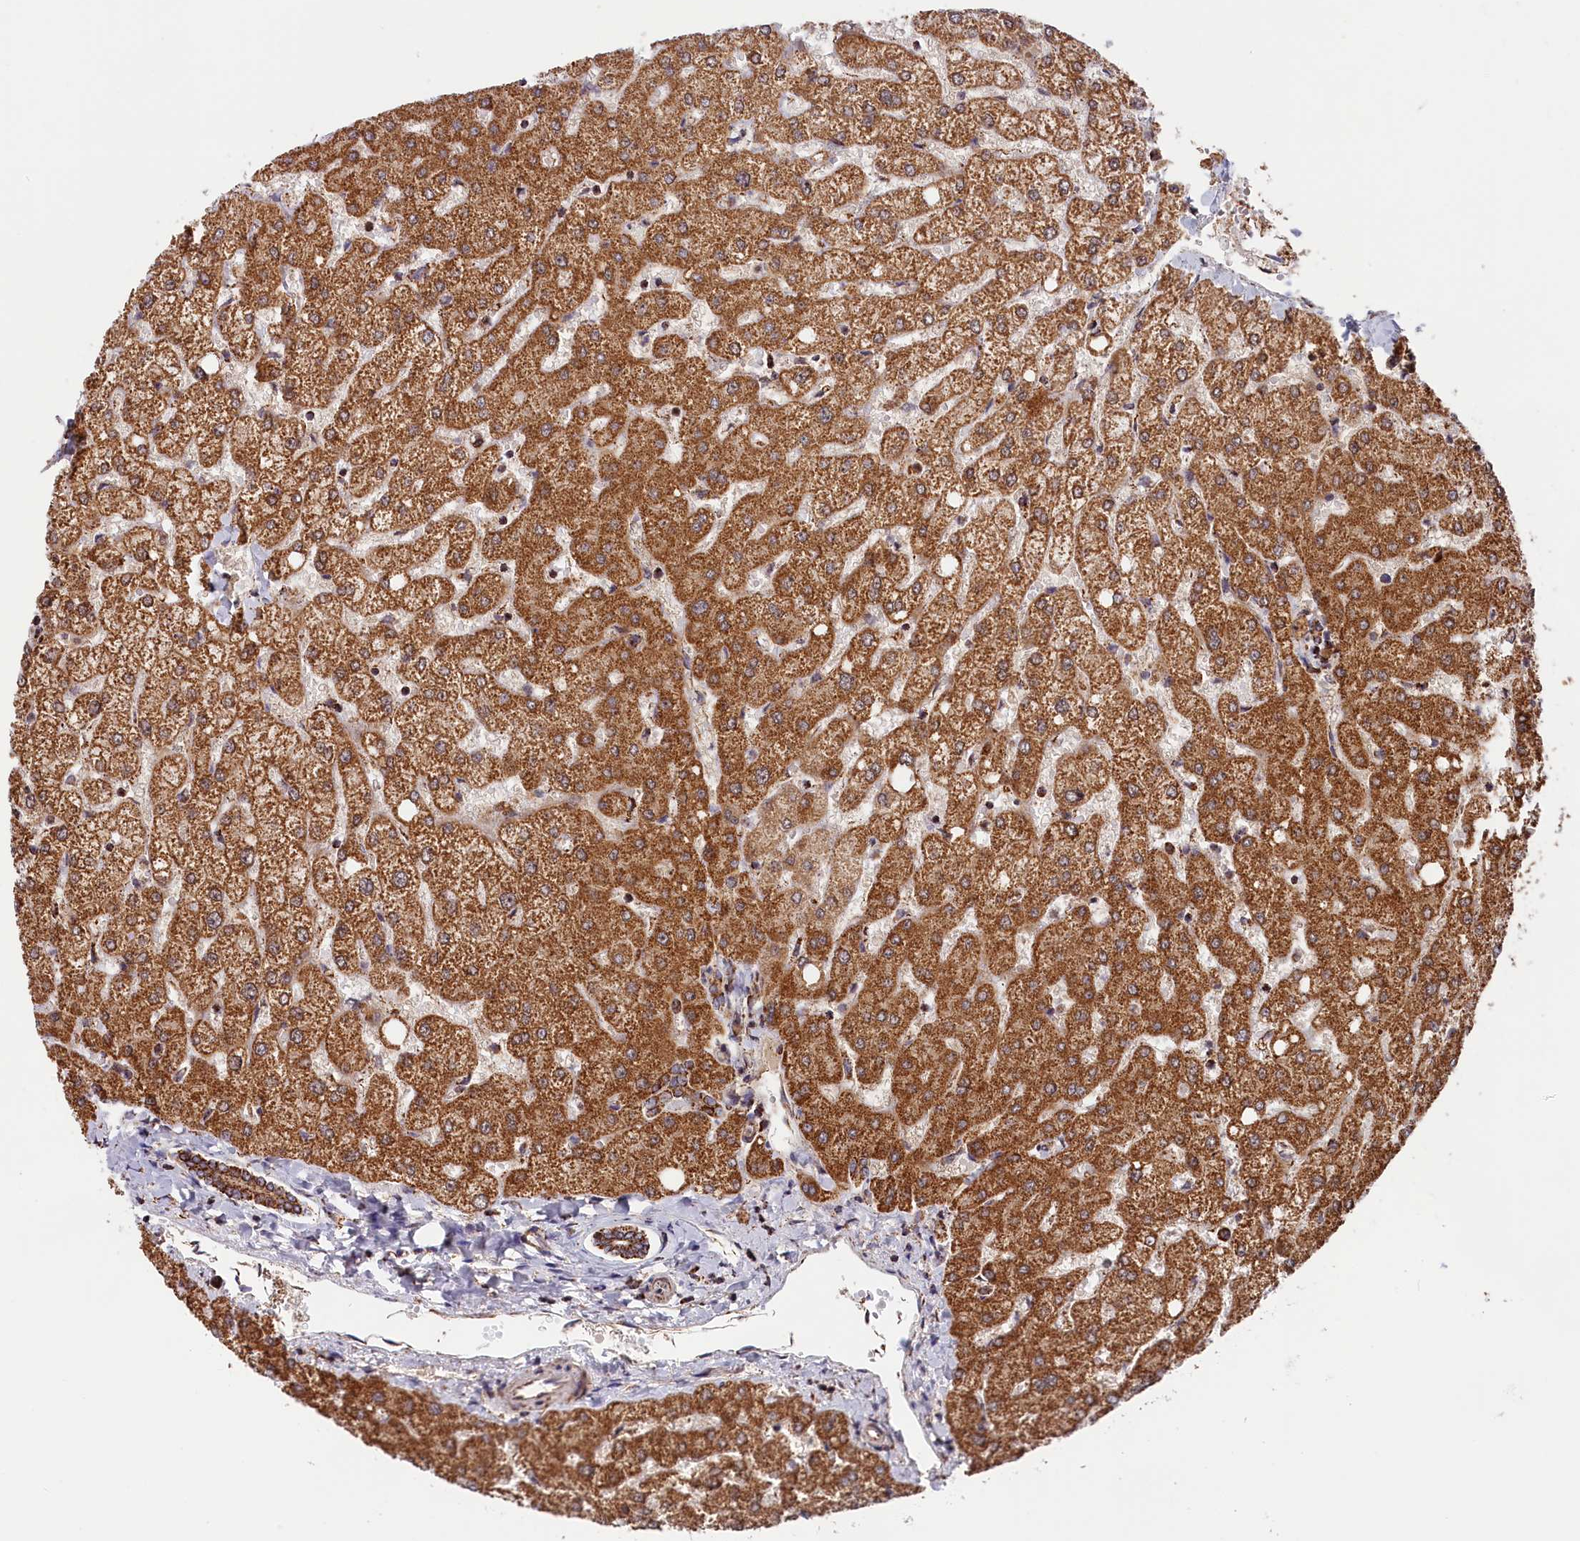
{"staining": {"intensity": "moderate", "quantity": ">75%", "location": "cytoplasmic/membranous"}, "tissue": "liver", "cell_type": "Cholangiocytes", "image_type": "normal", "snomed": [{"axis": "morphology", "description": "Normal tissue, NOS"}, {"axis": "topography", "description": "Liver"}], "caption": "Cholangiocytes demonstrate medium levels of moderate cytoplasmic/membranous staining in approximately >75% of cells in benign liver.", "gene": "MACROD1", "patient": {"sex": "female", "age": 54}}